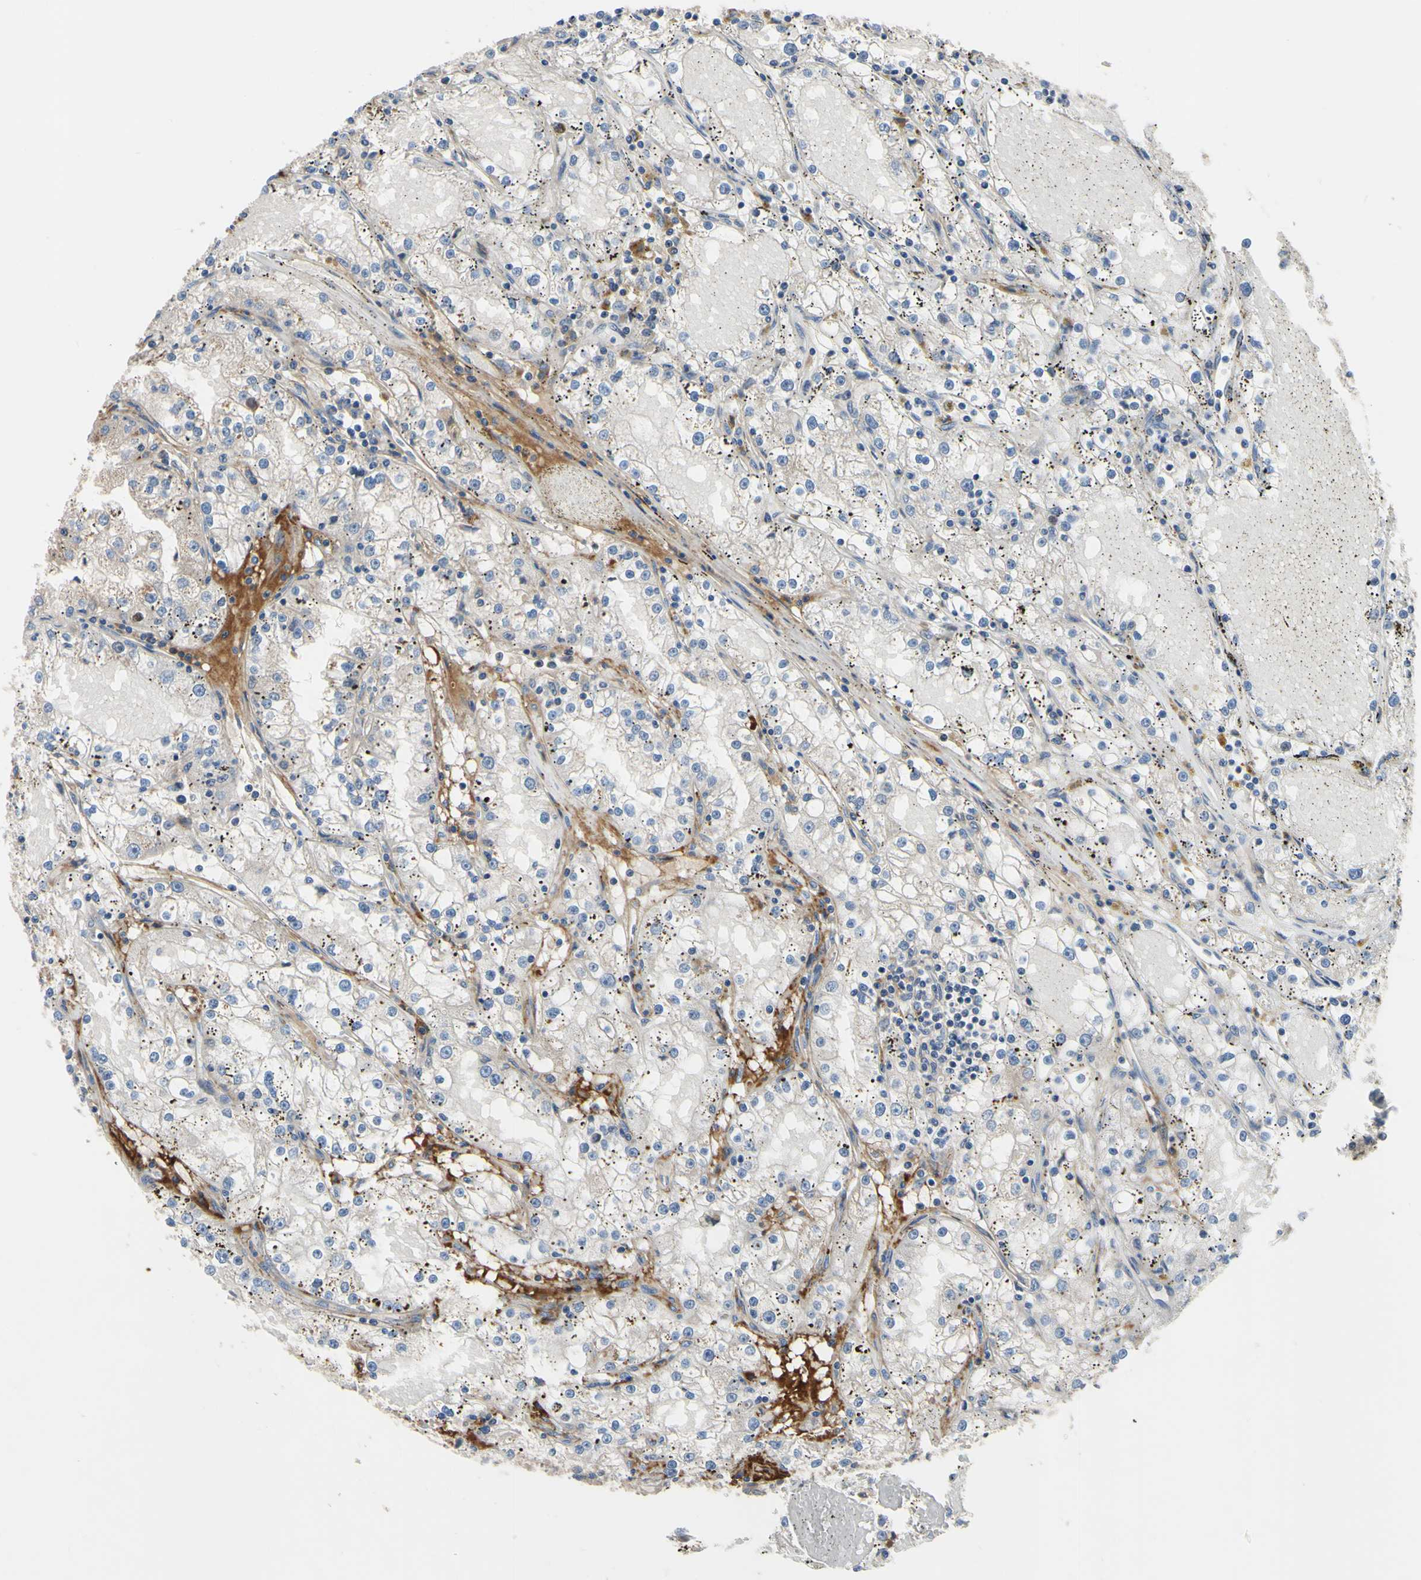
{"staining": {"intensity": "negative", "quantity": "none", "location": "none"}, "tissue": "renal cancer", "cell_type": "Tumor cells", "image_type": "cancer", "snomed": [{"axis": "morphology", "description": "Adenocarcinoma, NOS"}, {"axis": "topography", "description": "Kidney"}], "caption": "DAB immunohistochemical staining of renal cancer demonstrates no significant expression in tumor cells. (IHC, brightfield microscopy, high magnification).", "gene": "XIAP", "patient": {"sex": "male", "age": 56}}